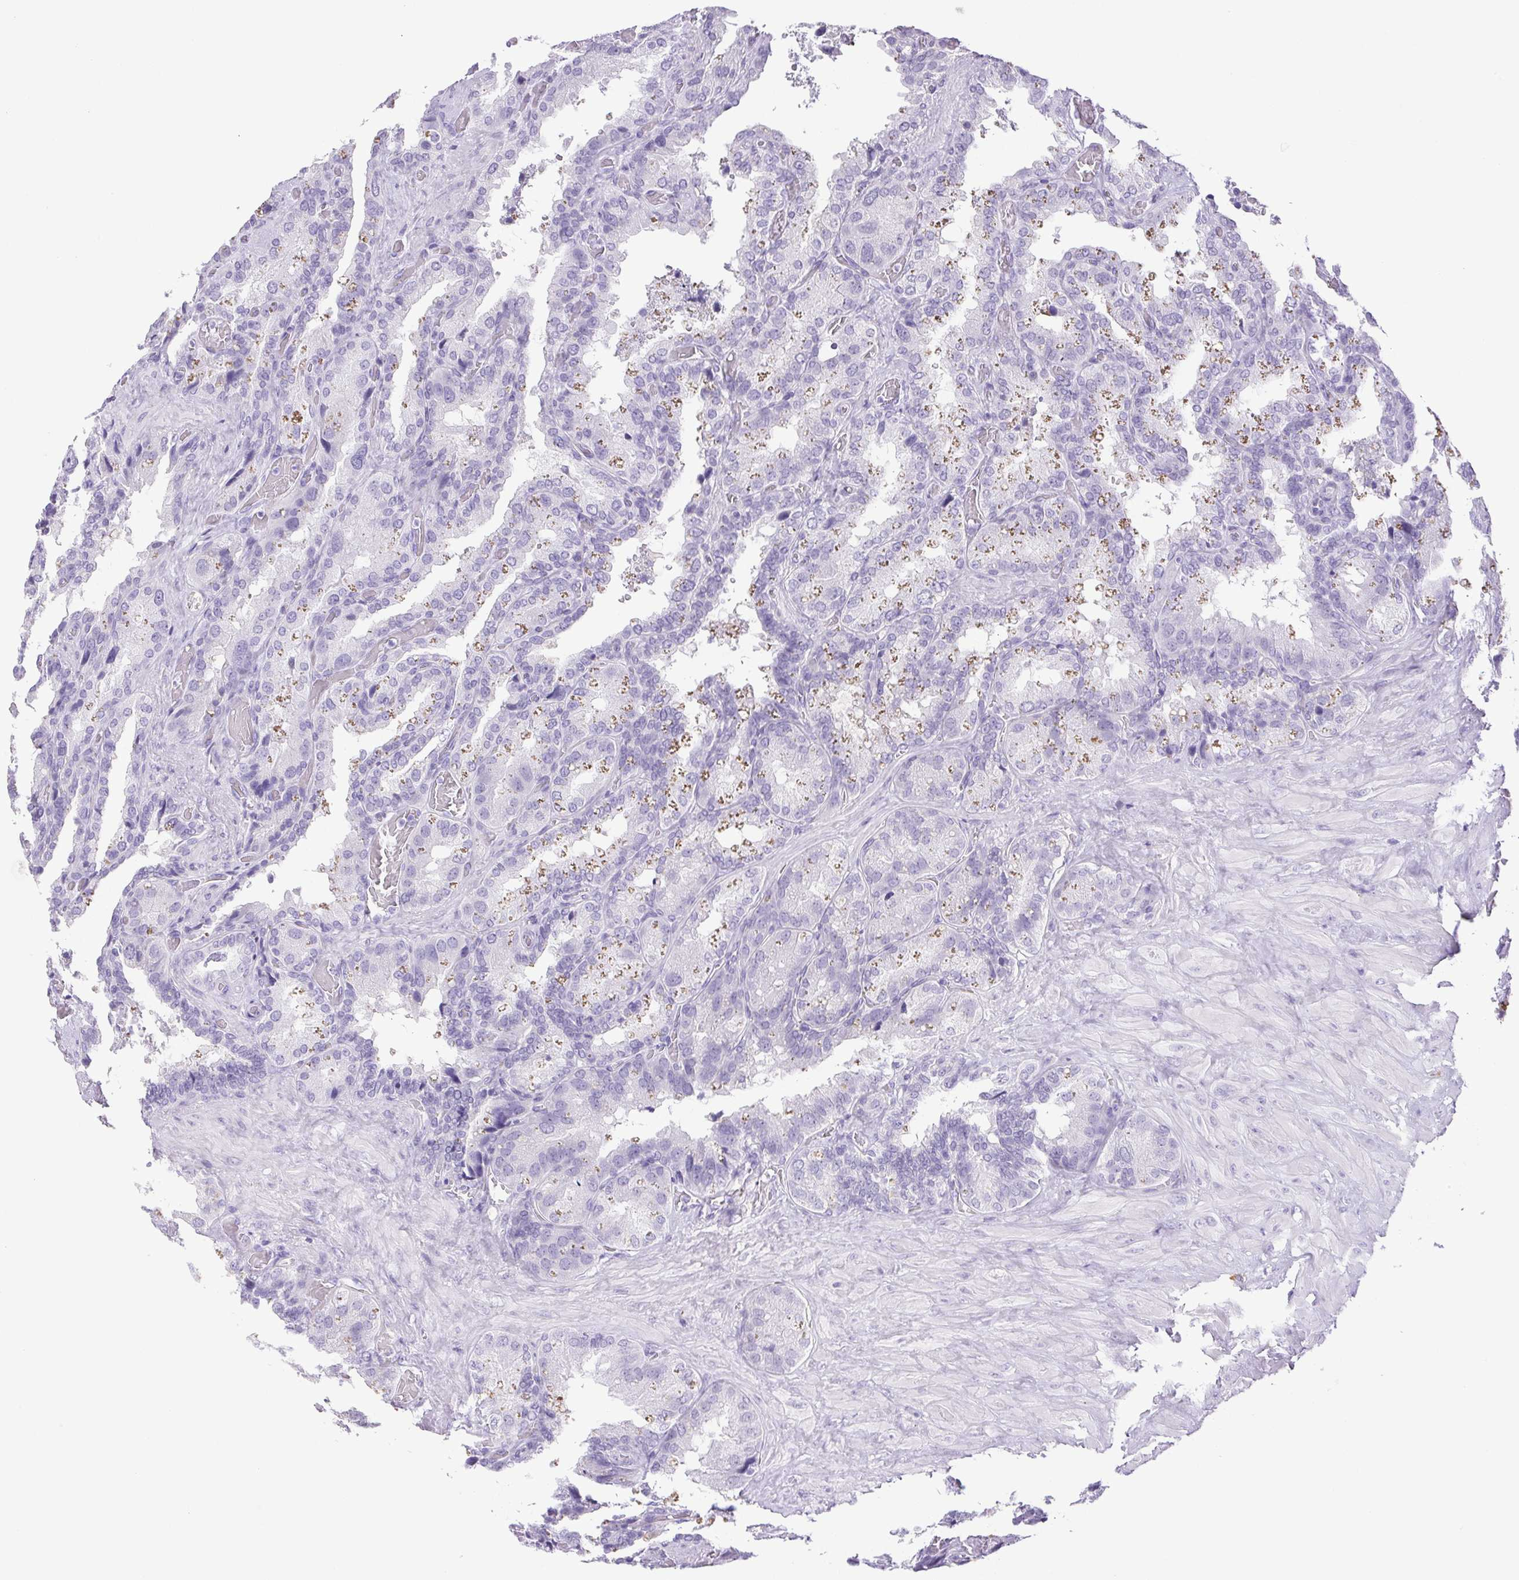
{"staining": {"intensity": "negative", "quantity": "none", "location": "none"}, "tissue": "seminal vesicle", "cell_type": "Glandular cells", "image_type": "normal", "snomed": [{"axis": "morphology", "description": "Normal tissue, NOS"}, {"axis": "topography", "description": "Seminal veicle"}], "caption": "Immunohistochemical staining of benign seminal vesicle shows no significant staining in glandular cells.", "gene": "PAPPA2", "patient": {"sex": "male", "age": 60}}